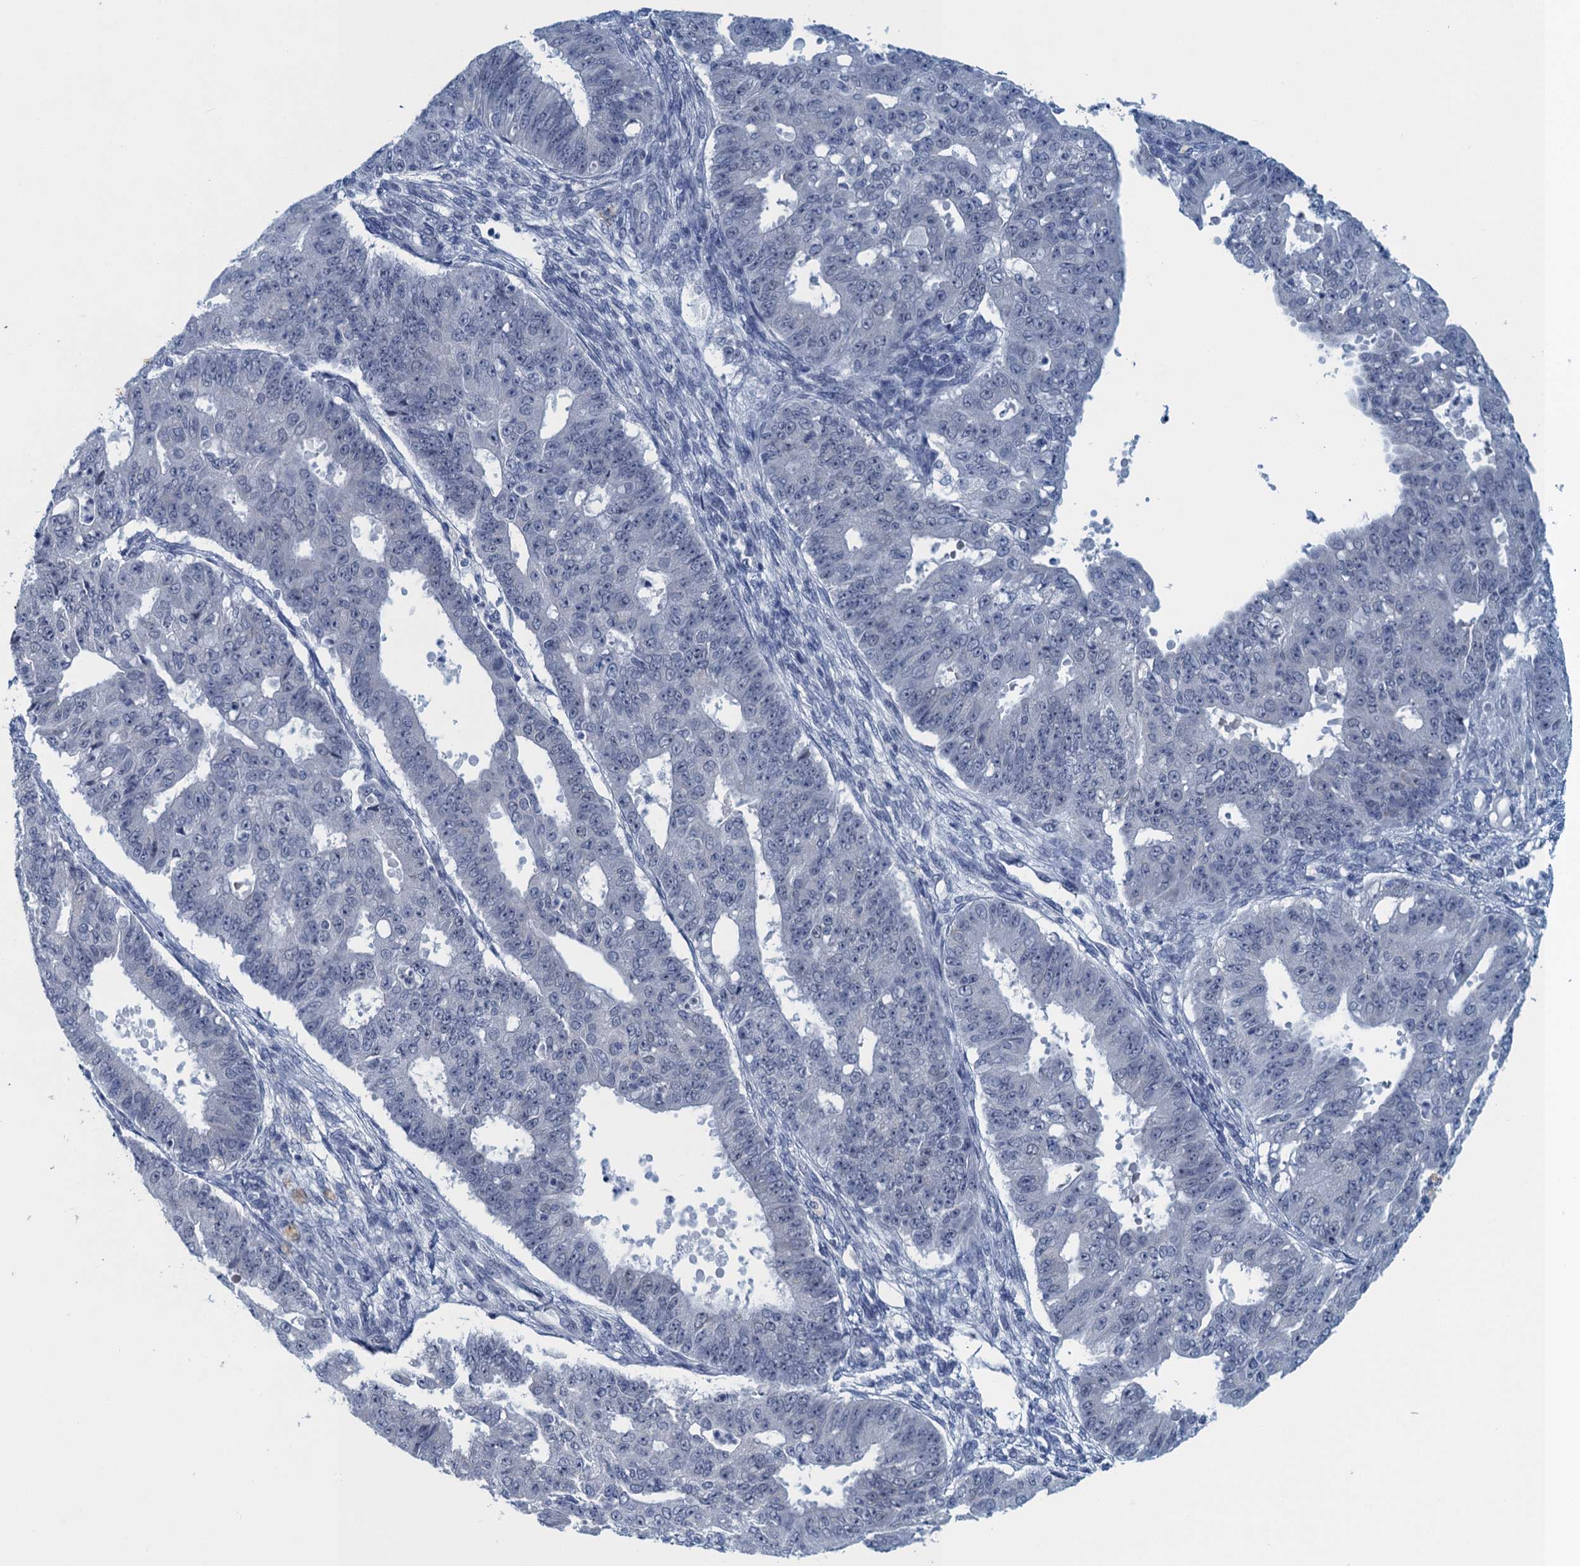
{"staining": {"intensity": "negative", "quantity": "none", "location": "none"}, "tissue": "ovarian cancer", "cell_type": "Tumor cells", "image_type": "cancer", "snomed": [{"axis": "morphology", "description": "Carcinoma, endometroid"}, {"axis": "topography", "description": "Appendix"}, {"axis": "topography", "description": "Ovary"}], "caption": "An immunohistochemistry image of ovarian endometroid carcinoma is shown. There is no staining in tumor cells of ovarian endometroid carcinoma. Nuclei are stained in blue.", "gene": "ENSG00000131152", "patient": {"sex": "female", "age": 42}}